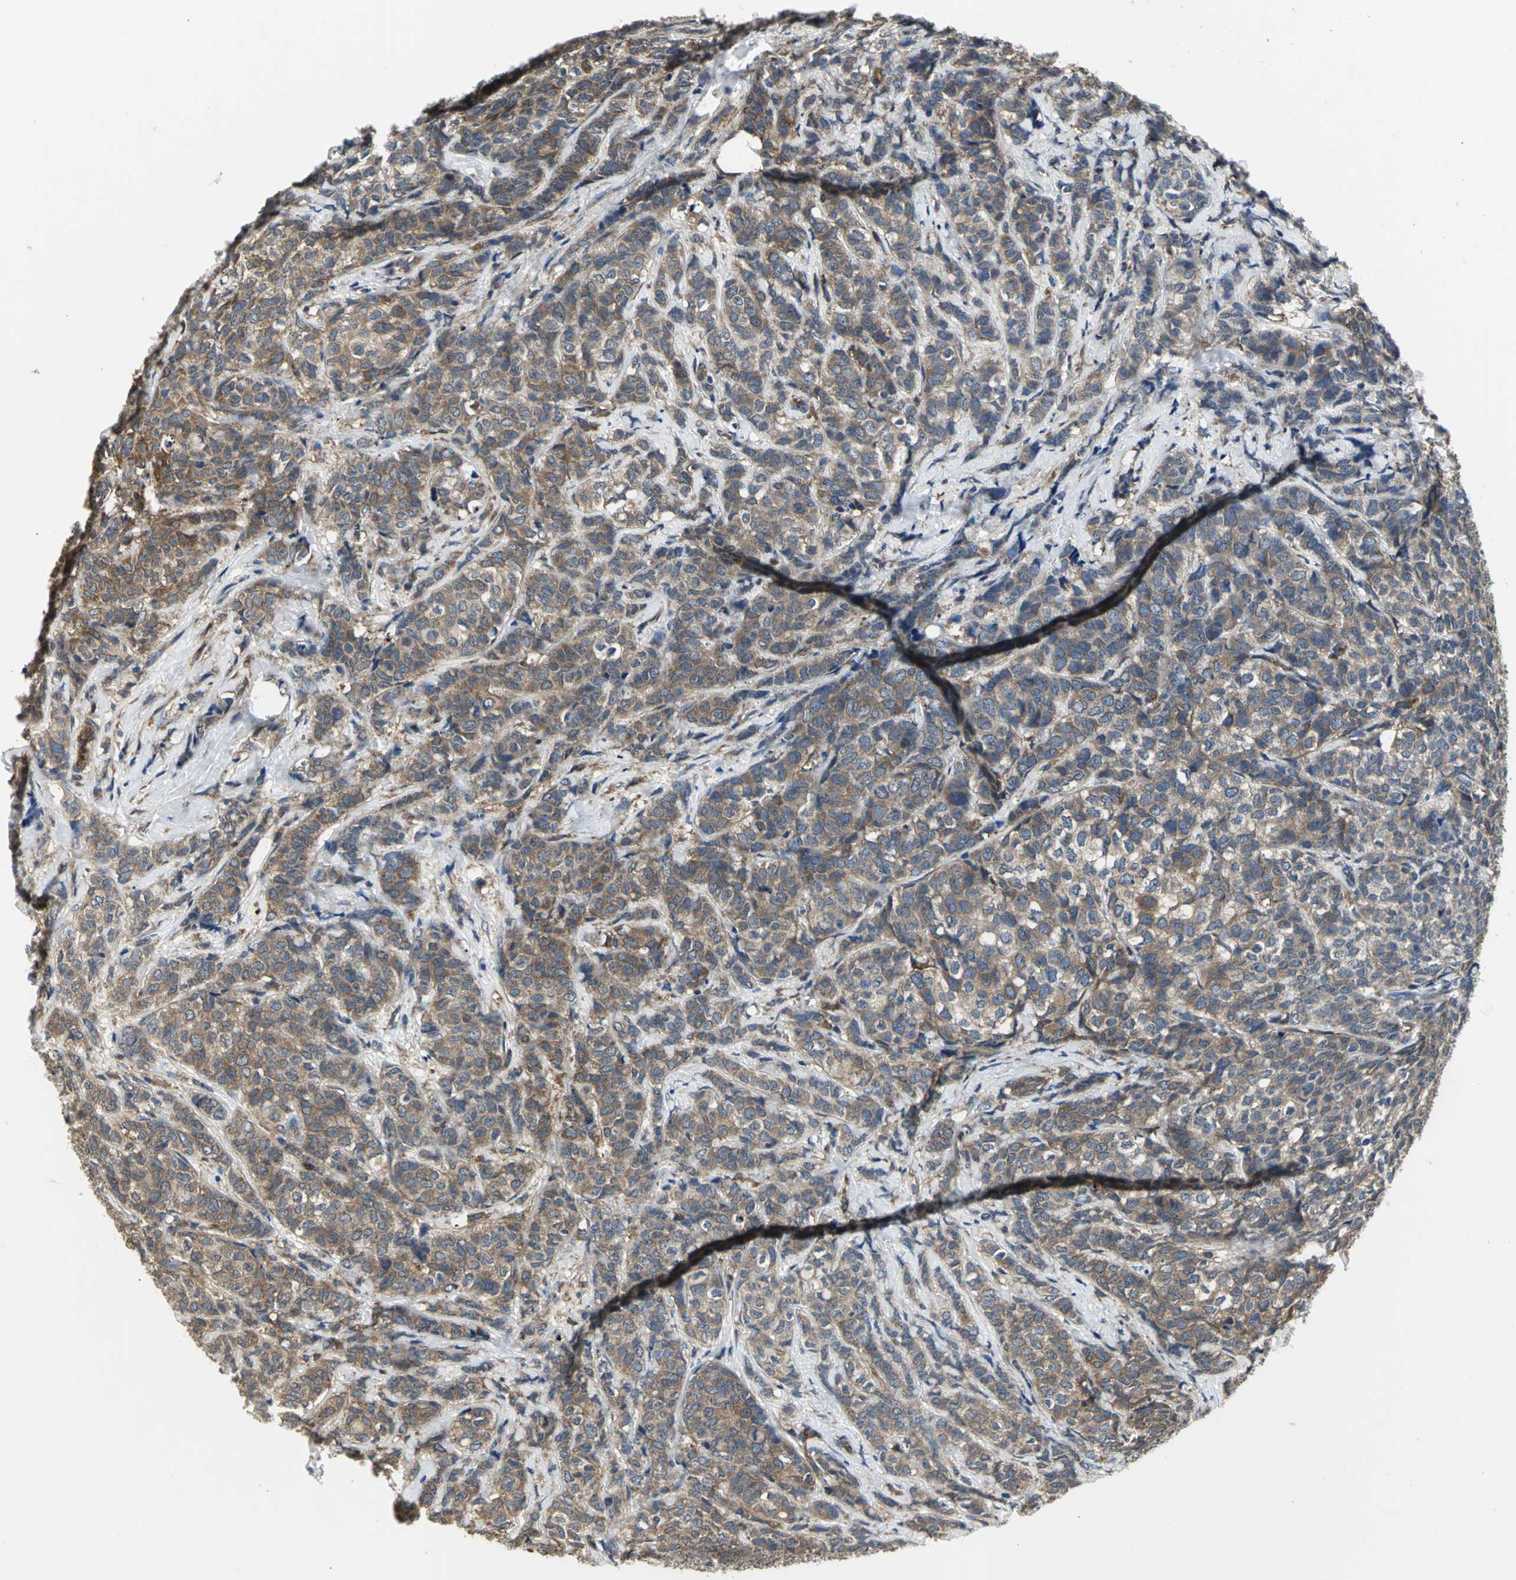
{"staining": {"intensity": "moderate", "quantity": ">75%", "location": "cytoplasmic/membranous"}, "tissue": "breast cancer", "cell_type": "Tumor cells", "image_type": "cancer", "snomed": [{"axis": "morphology", "description": "Lobular carcinoma"}, {"axis": "topography", "description": "Breast"}], "caption": "High-power microscopy captured an immunohistochemistry (IHC) photomicrograph of breast cancer, revealing moderate cytoplasmic/membranous expression in about >75% of tumor cells.", "gene": "CHRNB1", "patient": {"sex": "female", "age": 60}}